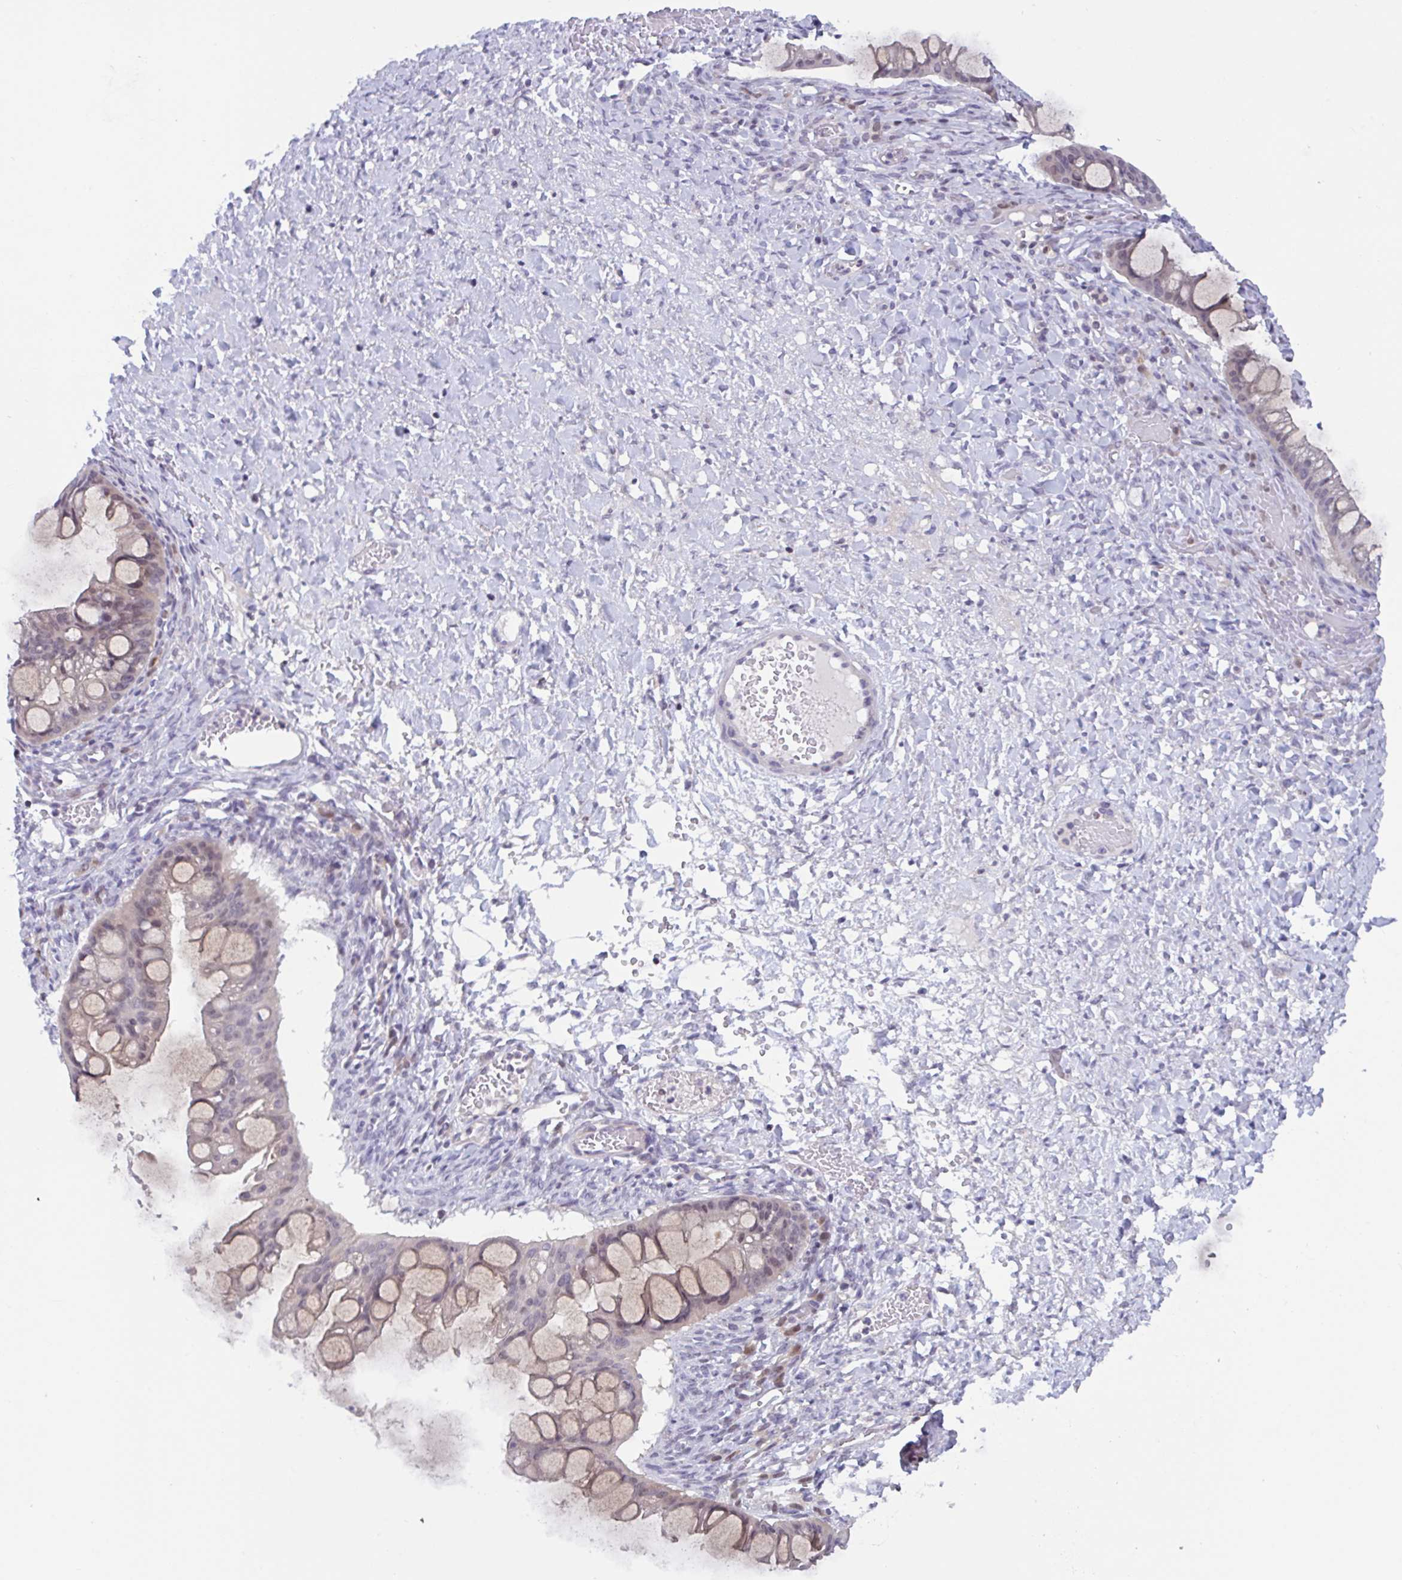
{"staining": {"intensity": "negative", "quantity": "none", "location": "none"}, "tissue": "ovarian cancer", "cell_type": "Tumor cells", "image_type": "cancer", "snomed": [{"axis": "morphology", "description": "Cystadenocarcinoma, mucinous, NOS"}, {"axis": "topography", "description": "Ovary"}], "caption": "The micrograph shows no staining of tumor cells in ovarian cancer (mucinous cystadenocarcinoma).", "gene": "SNX11", "patient": {"sex": "female", "age": 73}}